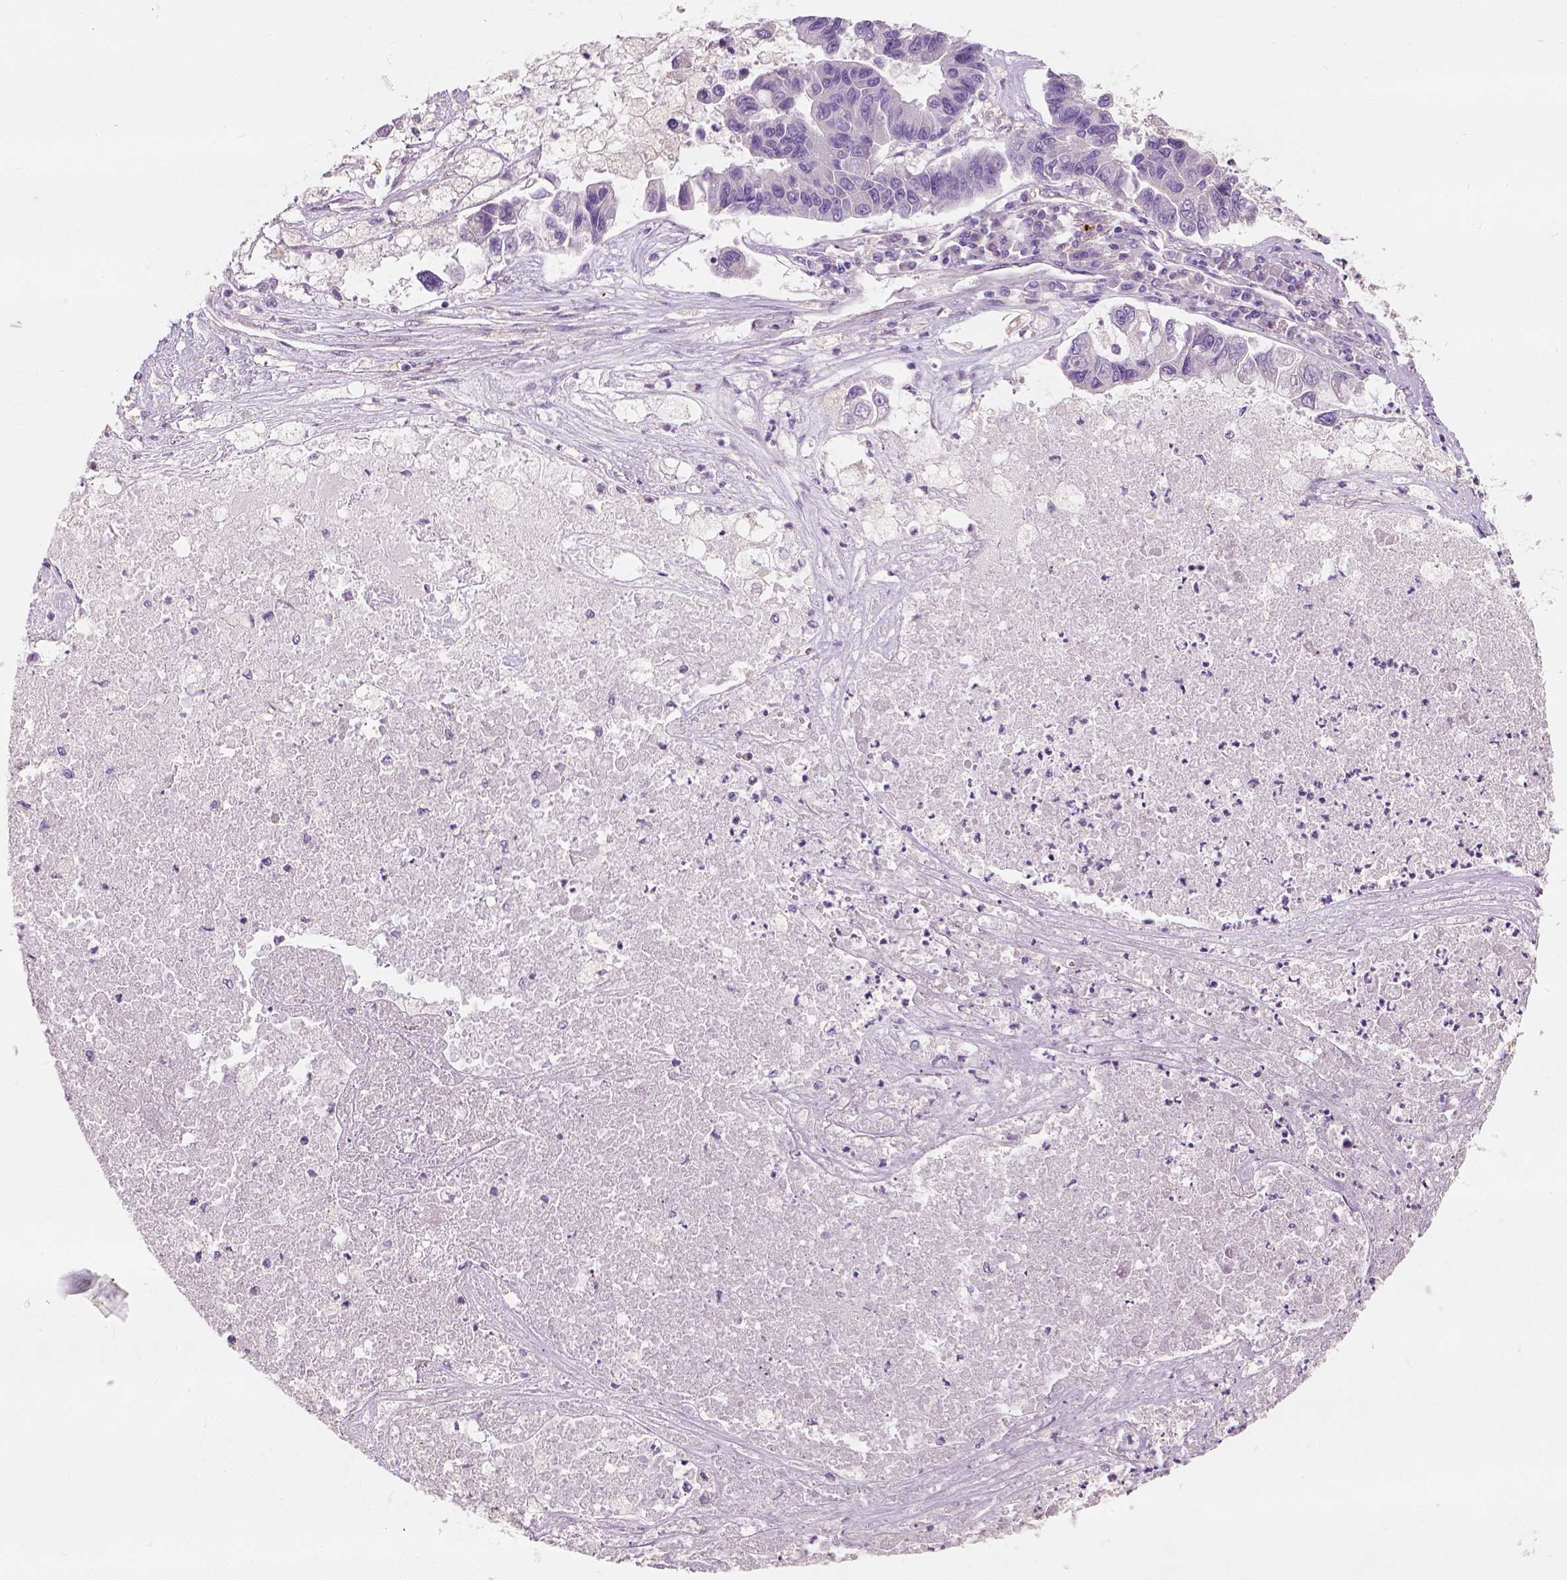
{"staining": {"intensity": "negative", "quantity": "none", "location": "none"}, "tissue": "lung cancer", "cell_type": "Tumor cells", "image_type": "cancer", "snomed": [{"axis": "morphology", "description": "Adenocarcinoma, NOS"}, {"axis": "topography", "description": "Bronchus"}, {"axis": "topography", "description": "Lung"}], "caption": "Tumor cells are negative for protein expression in human lung cancer (adenocarcinoma).", "gene": "DHCR24", "patient": {"sex": "female", "age": 51}}